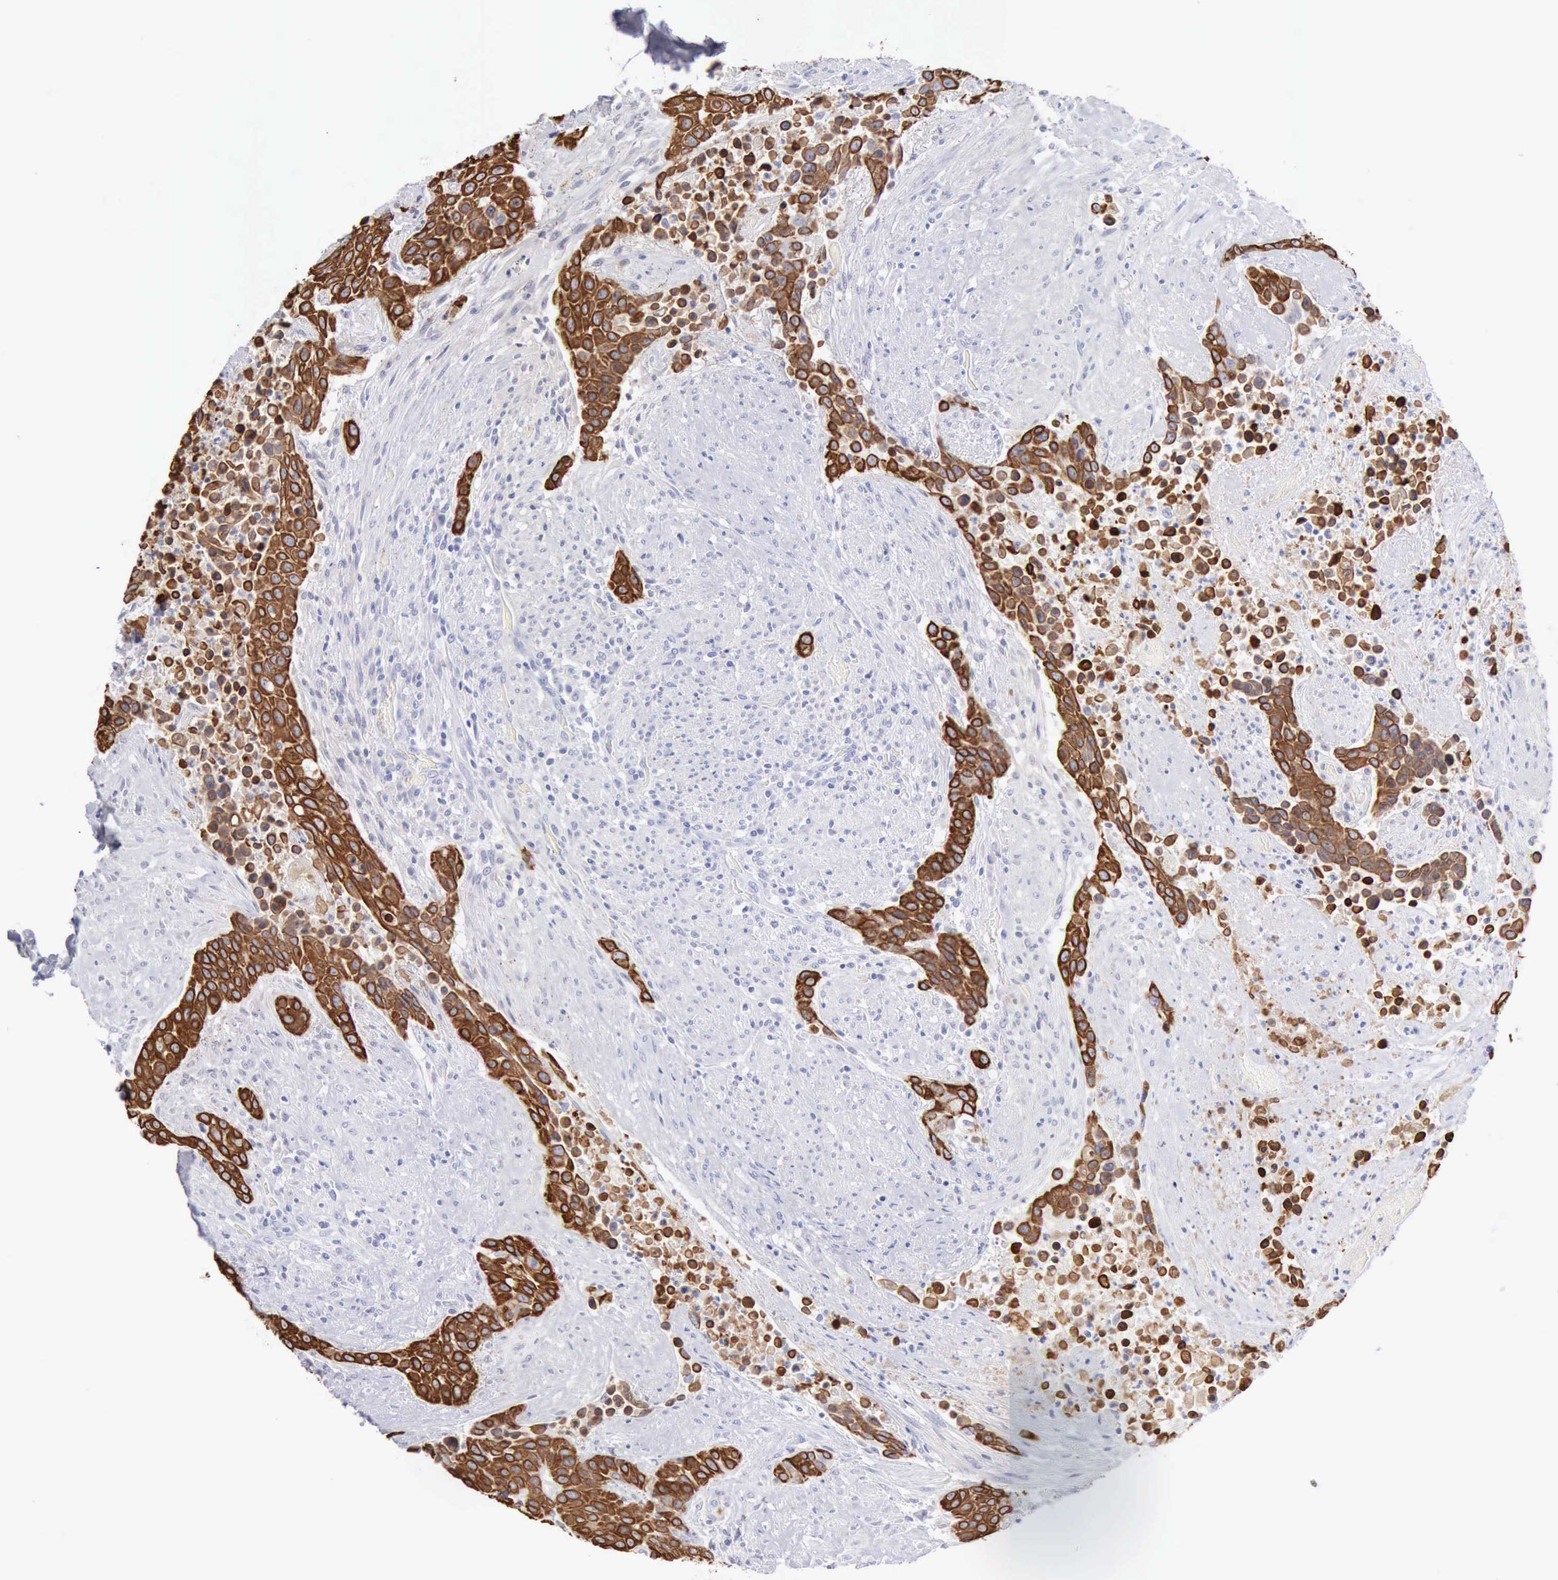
{"staining": {"intensity": "strong", "quantity": ">75%", "location": "cytoplasmic/membranous"}, "tissue": "urothelial cancer", "cell_type": "Tumor cells", "image_type": "cancer", "snomed": [{"axis": "morphology", "description": "Urothelial carcinoma, High grade"}, {"axis": "topography", "description": "Urinary bladder"}], "caption": "Immunohistochemistry (IHC) (DAB) staining of human urothelial cancer reveals strong cytoplasmic/membranous protein expression in about >75% of tumor cells.", "gene": "KRT5", "patient": {"sex": "male", "age": 74}}